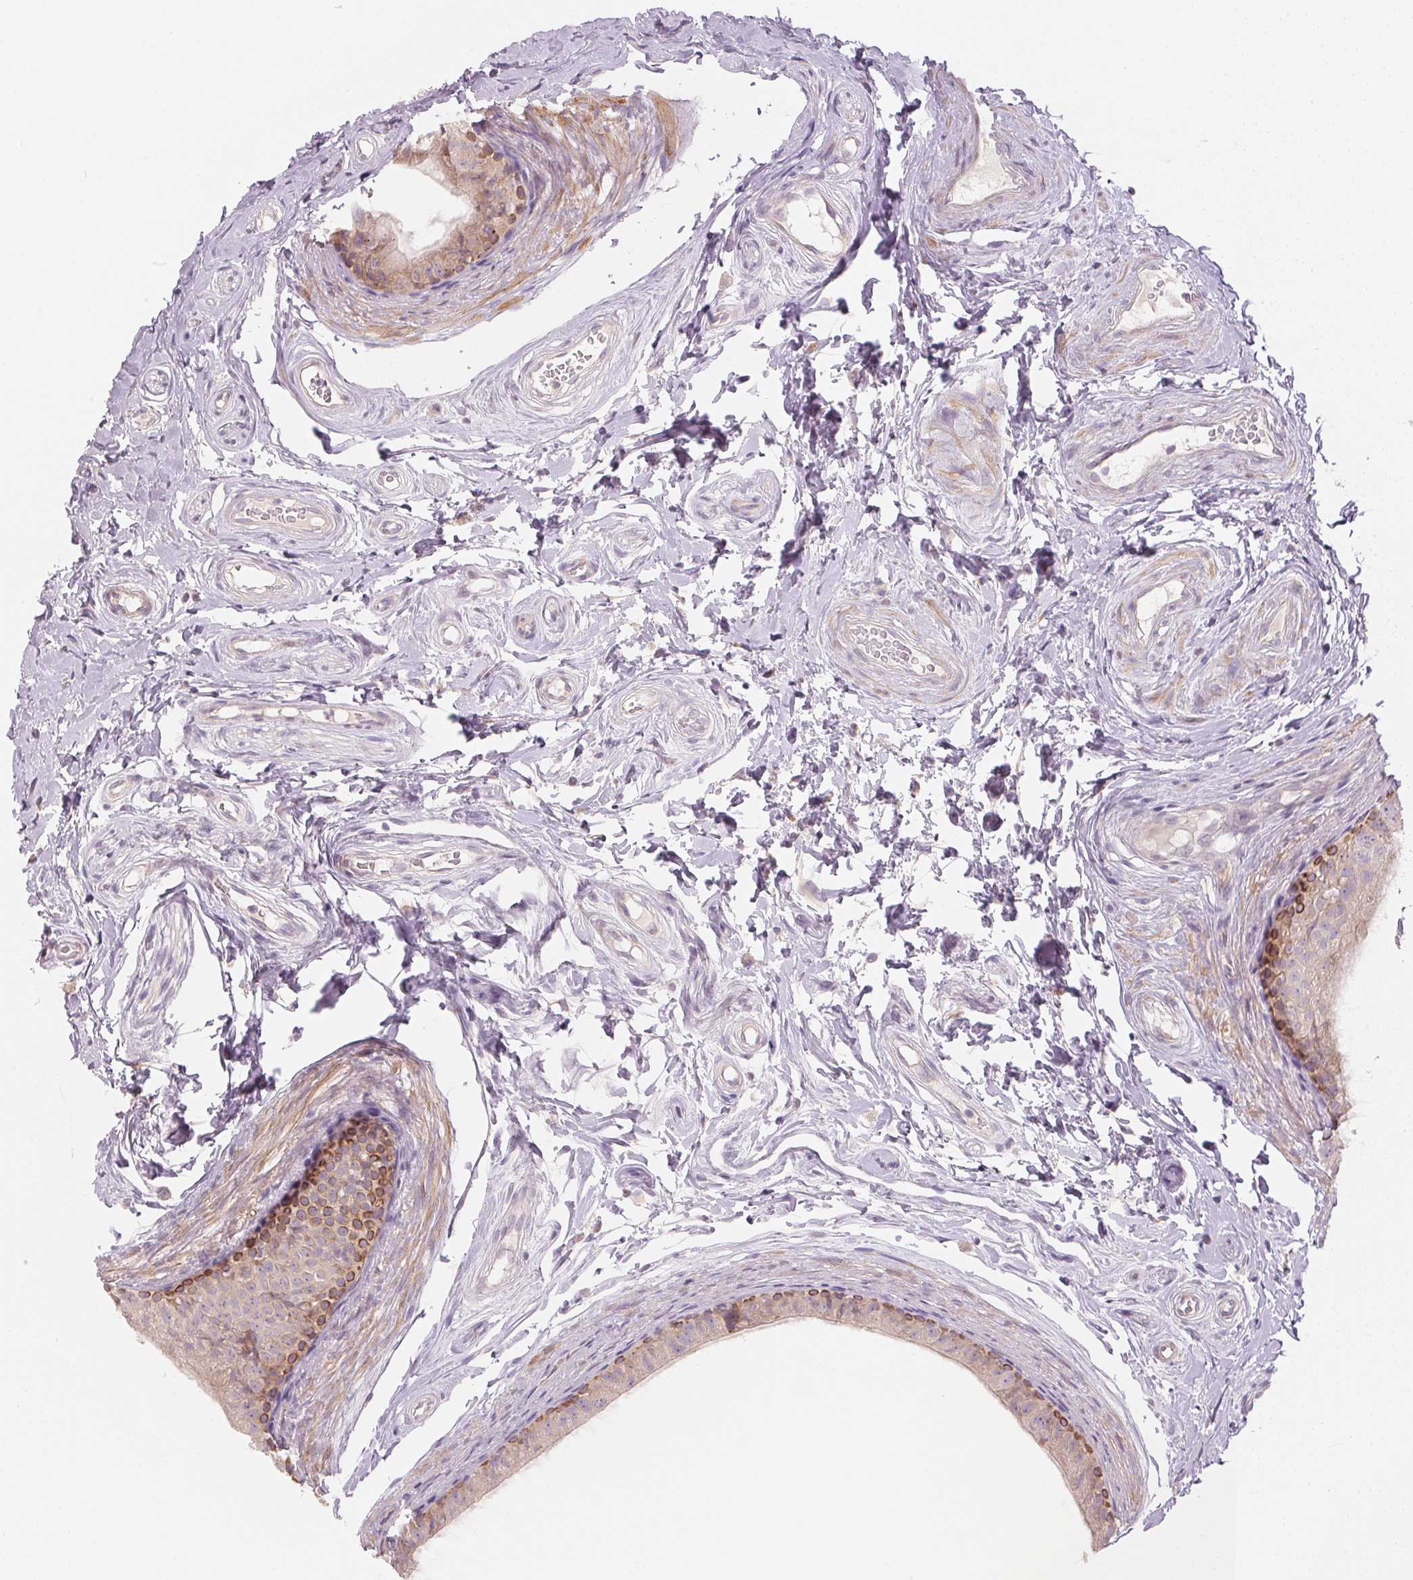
{"staining": {"intensity": "moderate", "quantity": "<25%", "location": "cytoplasmic/membranous"}, "tissue": "epididymis", "cell_type": "Glandular cells", "image_type": "normal", "snomed": [{"axis": "morphology", "description": "Normal tissue, NOS"}, {"axis": "topography", "description": "Epididymis"}], "caption": "A brown stain labels moderate cytoplasmic/membranous expression of a protein in glandular cells of normal epididymis. Immunohistochemistry (ihc) stains the protein in brown and the nuclei are stained blue.", "gene": "BLOC1S2", "patient": {"sex": "male", "age": 45}}